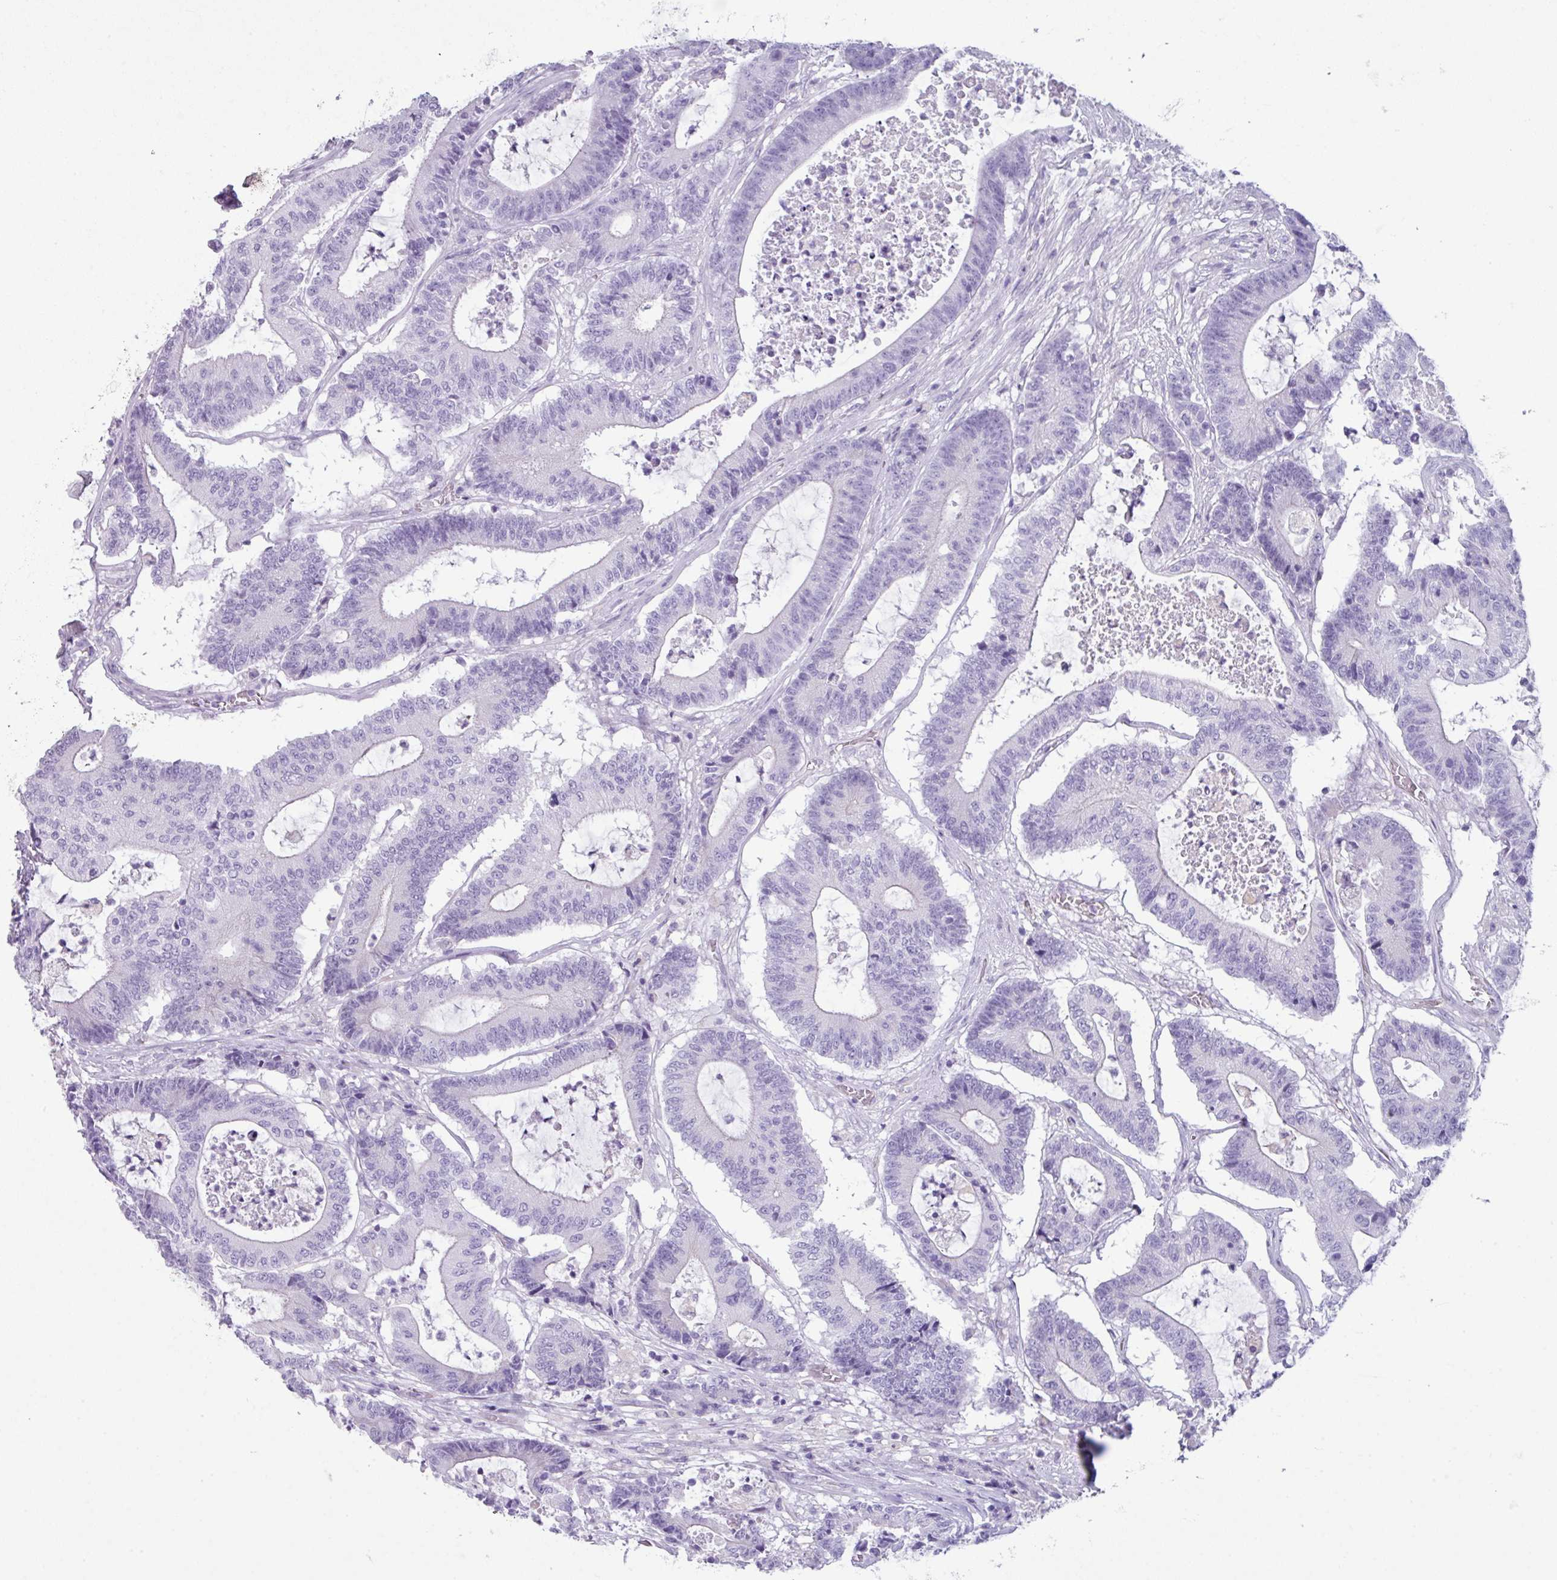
{"staining": {"intensity": "negative", "quantity": "none", "location": "none"}, "tissue": "colorectal cancer", "cell_type": "Tumor cells", "image_type": "cancer", "snomed": [{"axis": "morphology", "description": "Adenocarcinoma, NOS"}, {"axis": "topography", "description": "Colon"}], "caption": "IHC of human colorectal cancer reveals no positivity in tumor cells.", "gene": "ABCC5", "patient": {"sex": "female", "age": 84}}